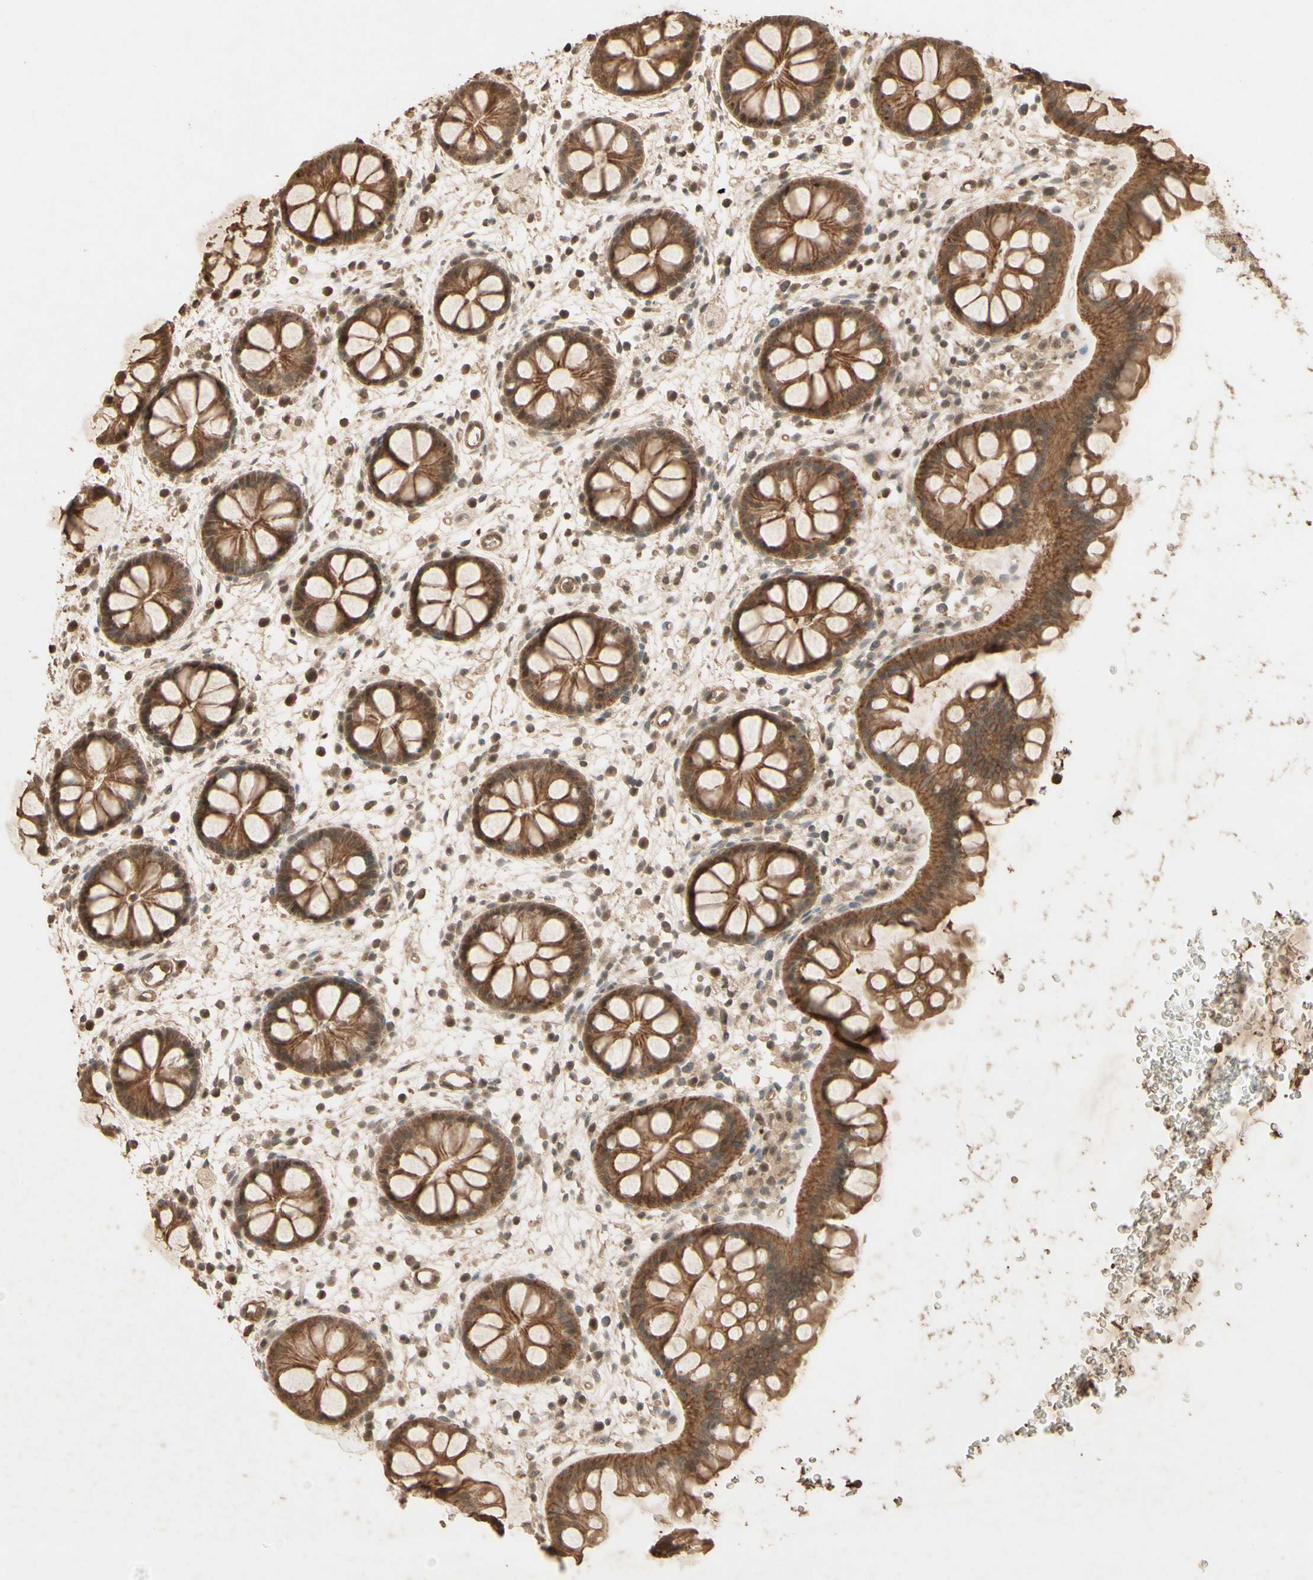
{"staining": {"intensity": "moderate", "quantity": ">75%", "location": "cytoplasmic/membranous"}, "tissue": "rectum", "cell_type": "Glandular cells", "image_type": "normal", "snomed": [{"axis": "morphology", "description": "Normal tissue, NOS"}, {"axis": "topography", "description": "Rectum"}], "caption": "The image demonstrates immunohistochemical staining of unremarkable rectum. There is moderate cytoplasmic/membranous expression is present in approximately >75% of glandular cells.", "gene": "SMAD9", "patient": {"sex": "female", "age": 24}}